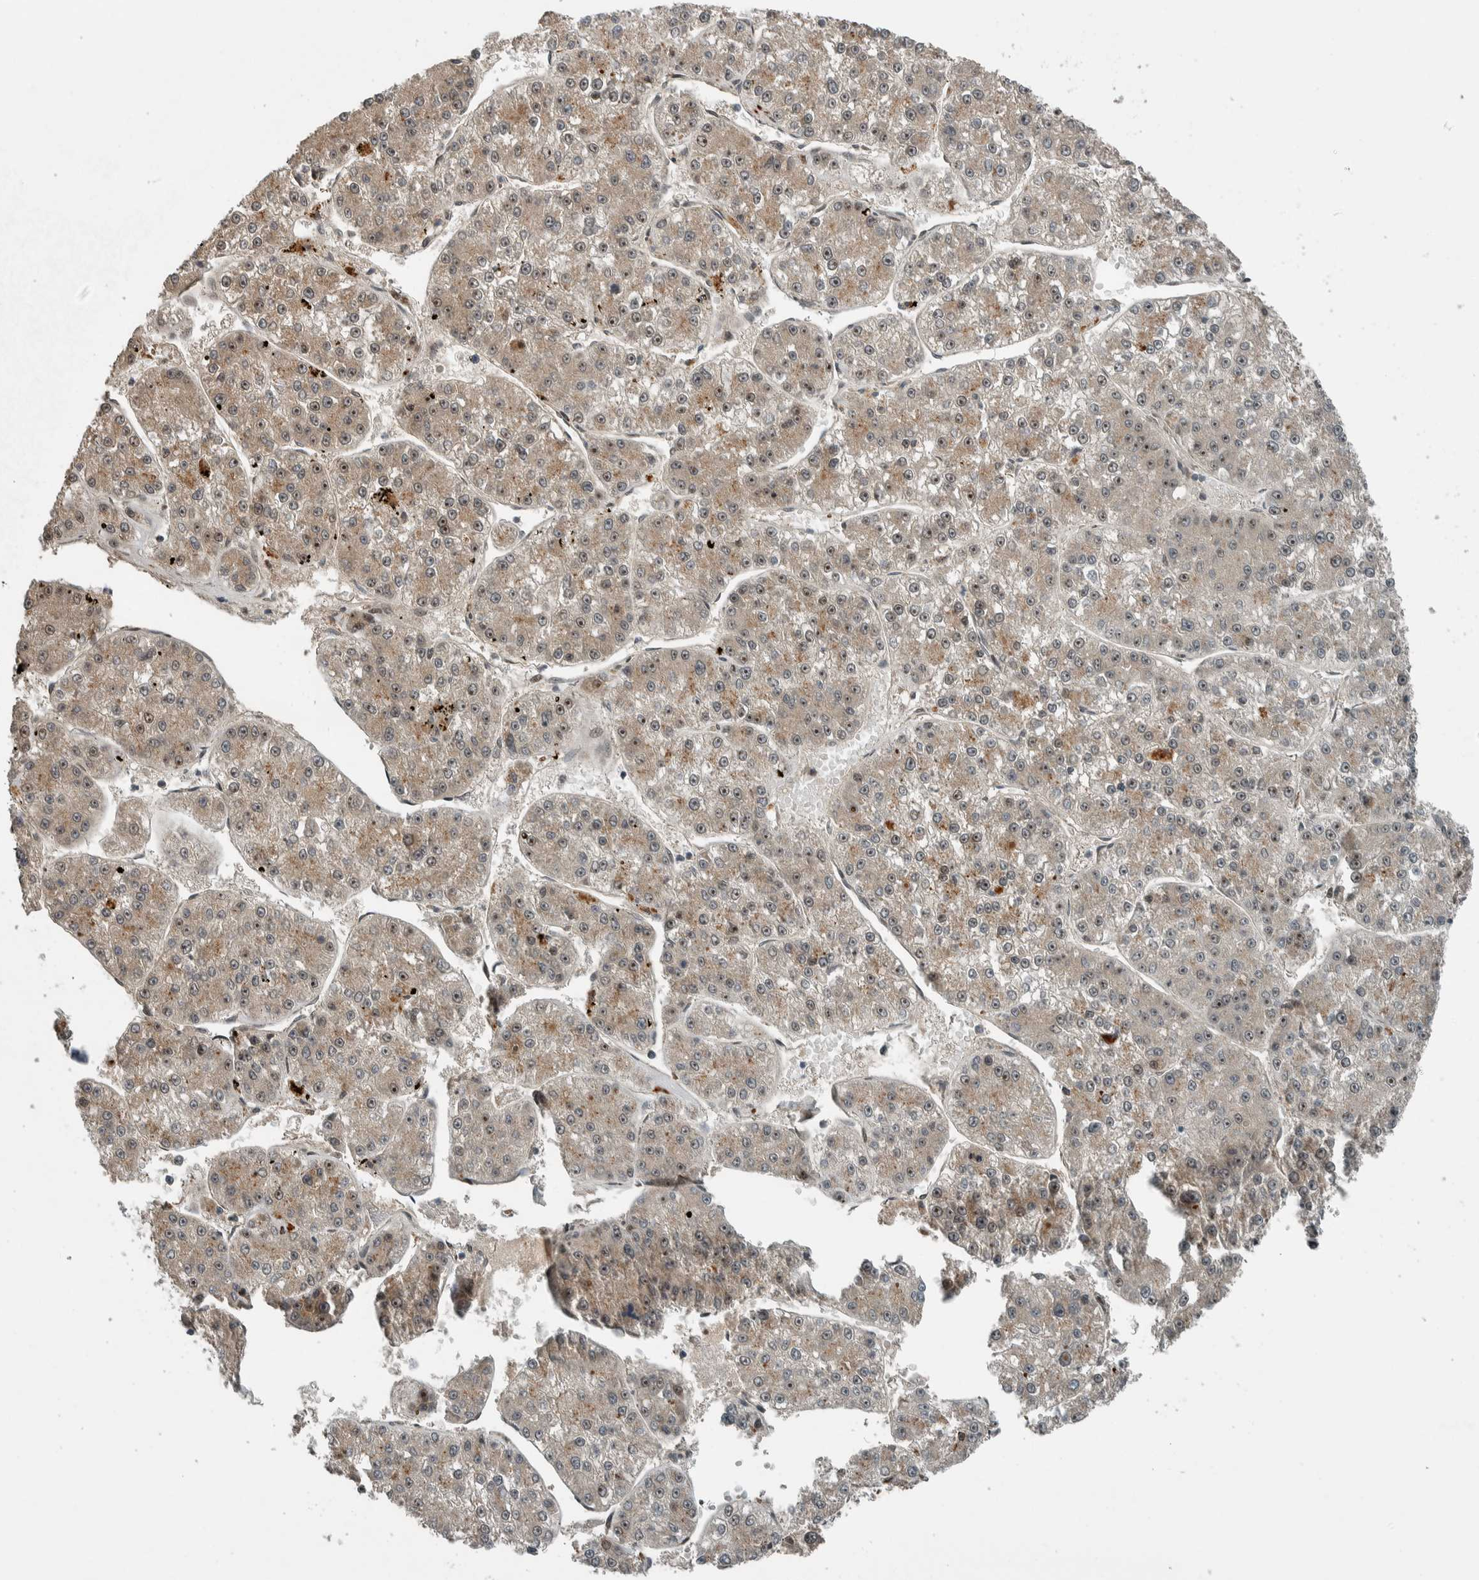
{"staining": {"intensity": "weak", "quantity": ">75%", "location": "cytoplasmic/membranous,nuclear"}, "tissue": "liver cancer", "cell_type": "Tumor cells", "image_type": "cancer", "snomed": [{"axis": "morphology", "description": "Carcinoma, Hepatocellular, NOS"}, {"axis": "topography", "description": "Liver"}], "caption": "Immunohistochemistry (IHC) image of neoplastic tissue: human liver cancer stained using immunohistochemistry displays low levels of weak protein expression localized specifically in the cytoplasmic/membranous and nuclear of tumor cells, appearing as a cytoplasmic/membranous and nuclear brown color.", "gene": "XPO5", "patient": {"sex": "female", "age": 73}}